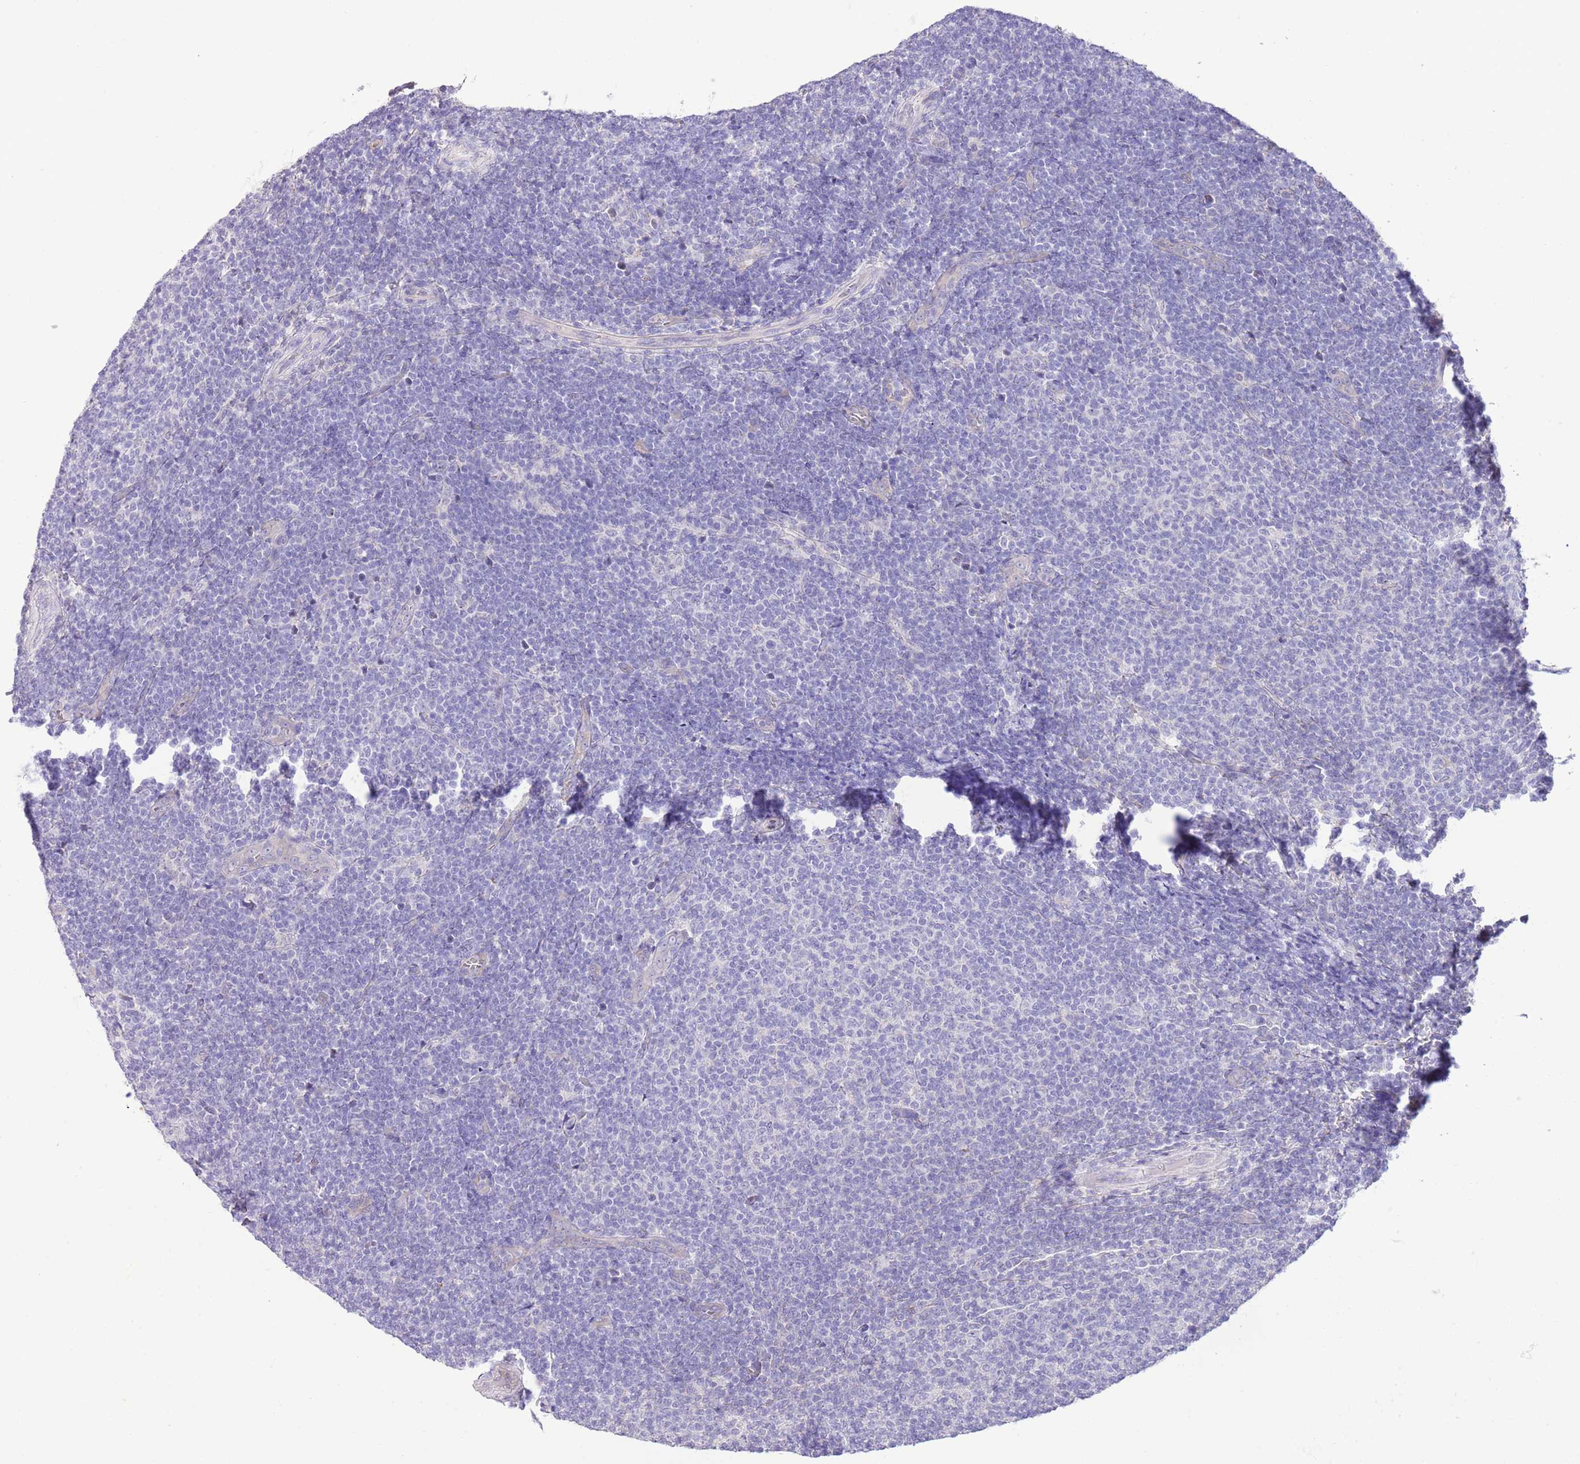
{"staining": {"intensity": "negative", "quantity": "none", "location": "none"}, "tissue": "lymphoma", "cell_type": "Tumor cells", "image_type": "cancer", "snomed": [{"axis": "morphology", "description": "Malignant lymphoma, non-Hodgkin's type, Low grade"}, {"axis": "topography", "description": "Lymph node"}], "caption": "DAB (3,3'-diaminobenzidine) immunohistochemical staining of low-grade malignant lymphoma, non-Hodgkin's type demonstrates no significant staining in tumor cells.", "gene": "IGF1", "patient": {"sex": "male", "age": 66}}